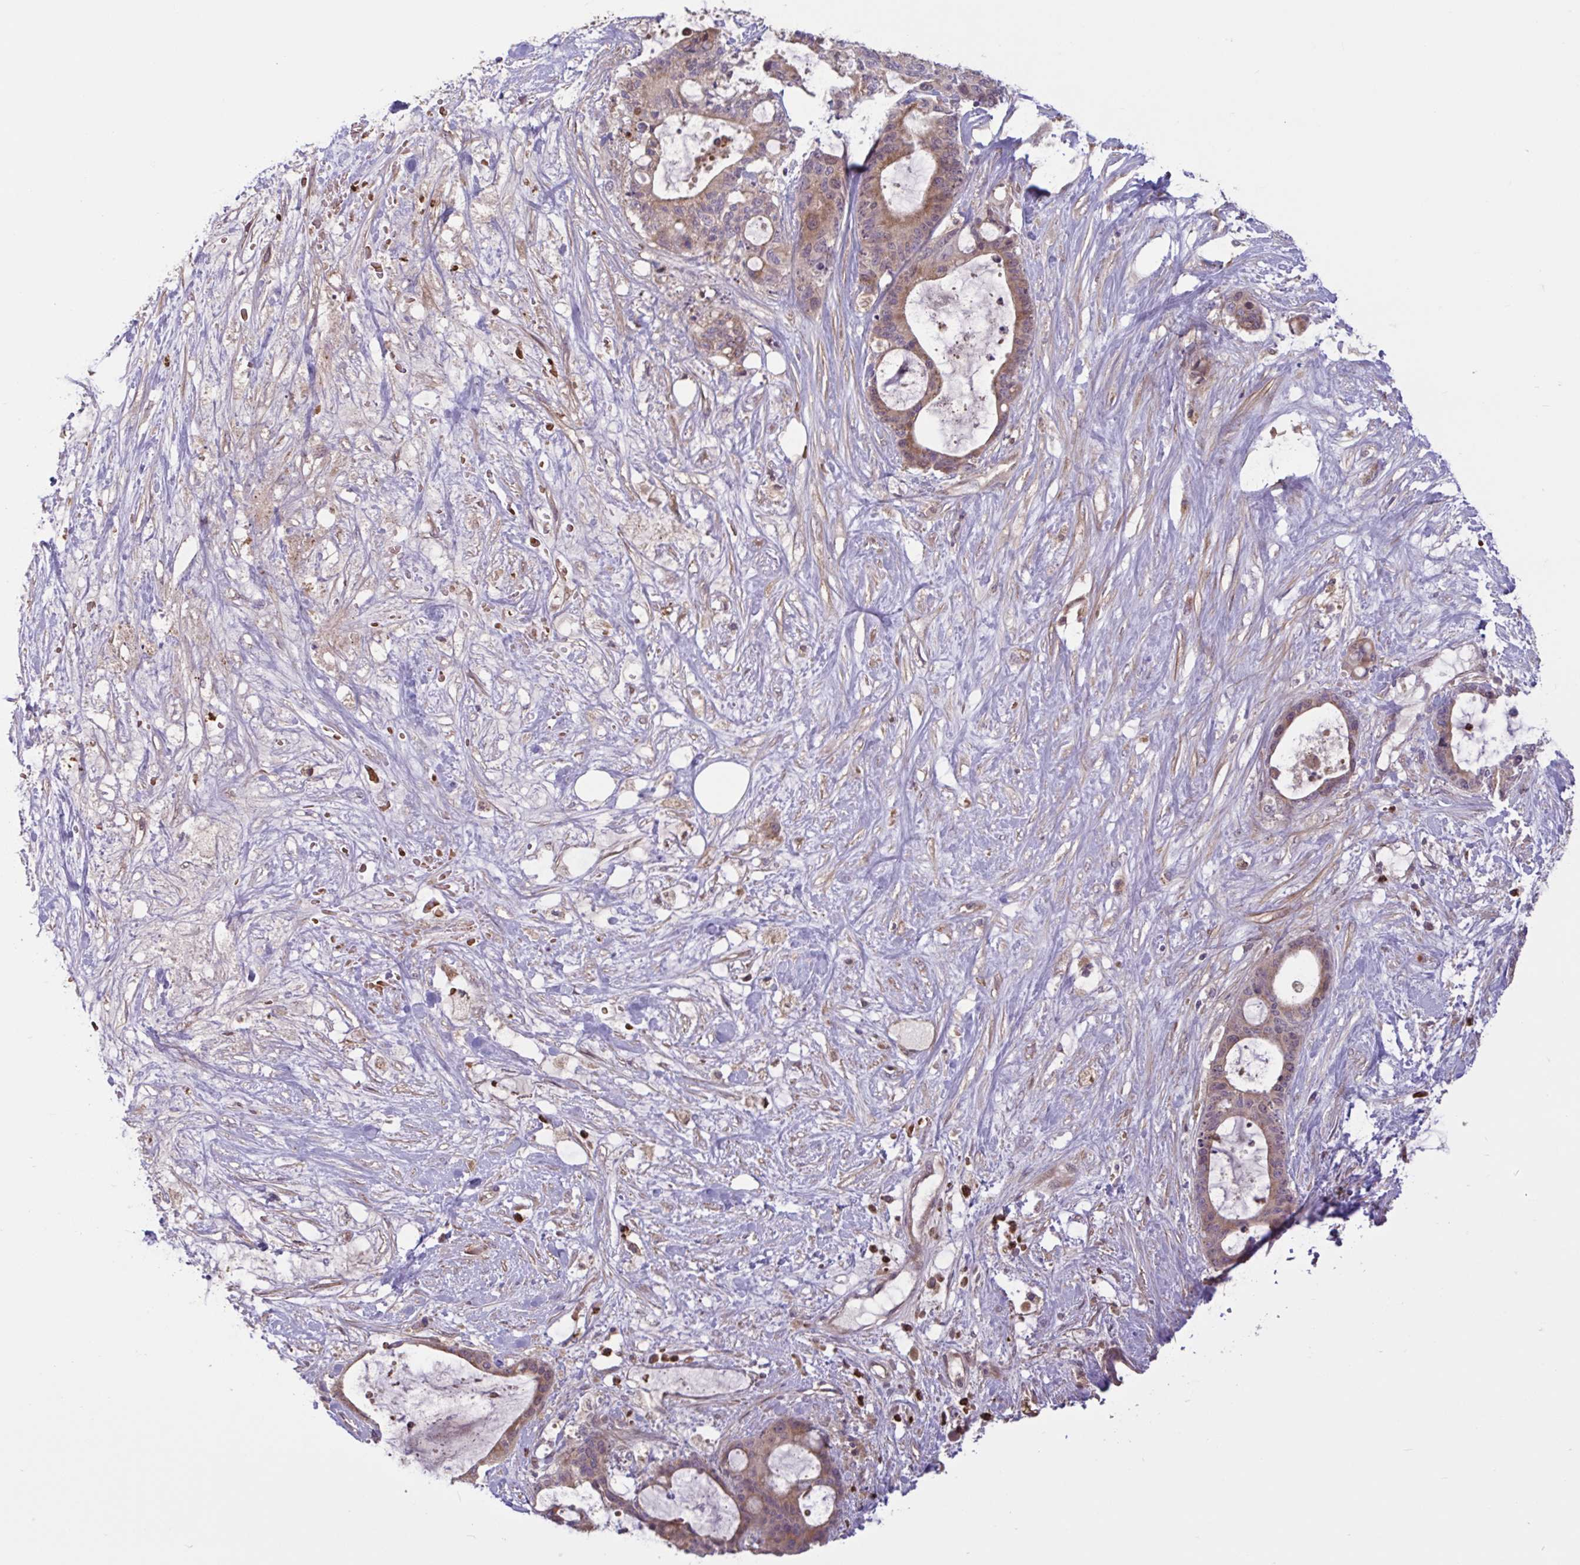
{"staining": {"intensity": "weak", "quantity": ">75%", "location": "cytoplasmic/membranous"}, "tissue": "liver cancer", "cell_type": "Tumor cells", "image_type": "cancer", "snomed": [{"axis": "morphology", "description": "Normal tissue, NOS"}, {"axis": "morphology", "description": "Cholangiocarcinoma"}, {"axis": "topography", "description": "Liver"}, {"axis": "topography", "description": "Peripheral nerve tissue"}], "caption": "There is low levels of weak cytoplasmic/membranous expression in tumor cells of liver cholangiocarcinoma, as demonstrated by immunohistochemical staining (brown color).", "gene": "IL1R1", "patient": {"sex": "female", "age": 73}}